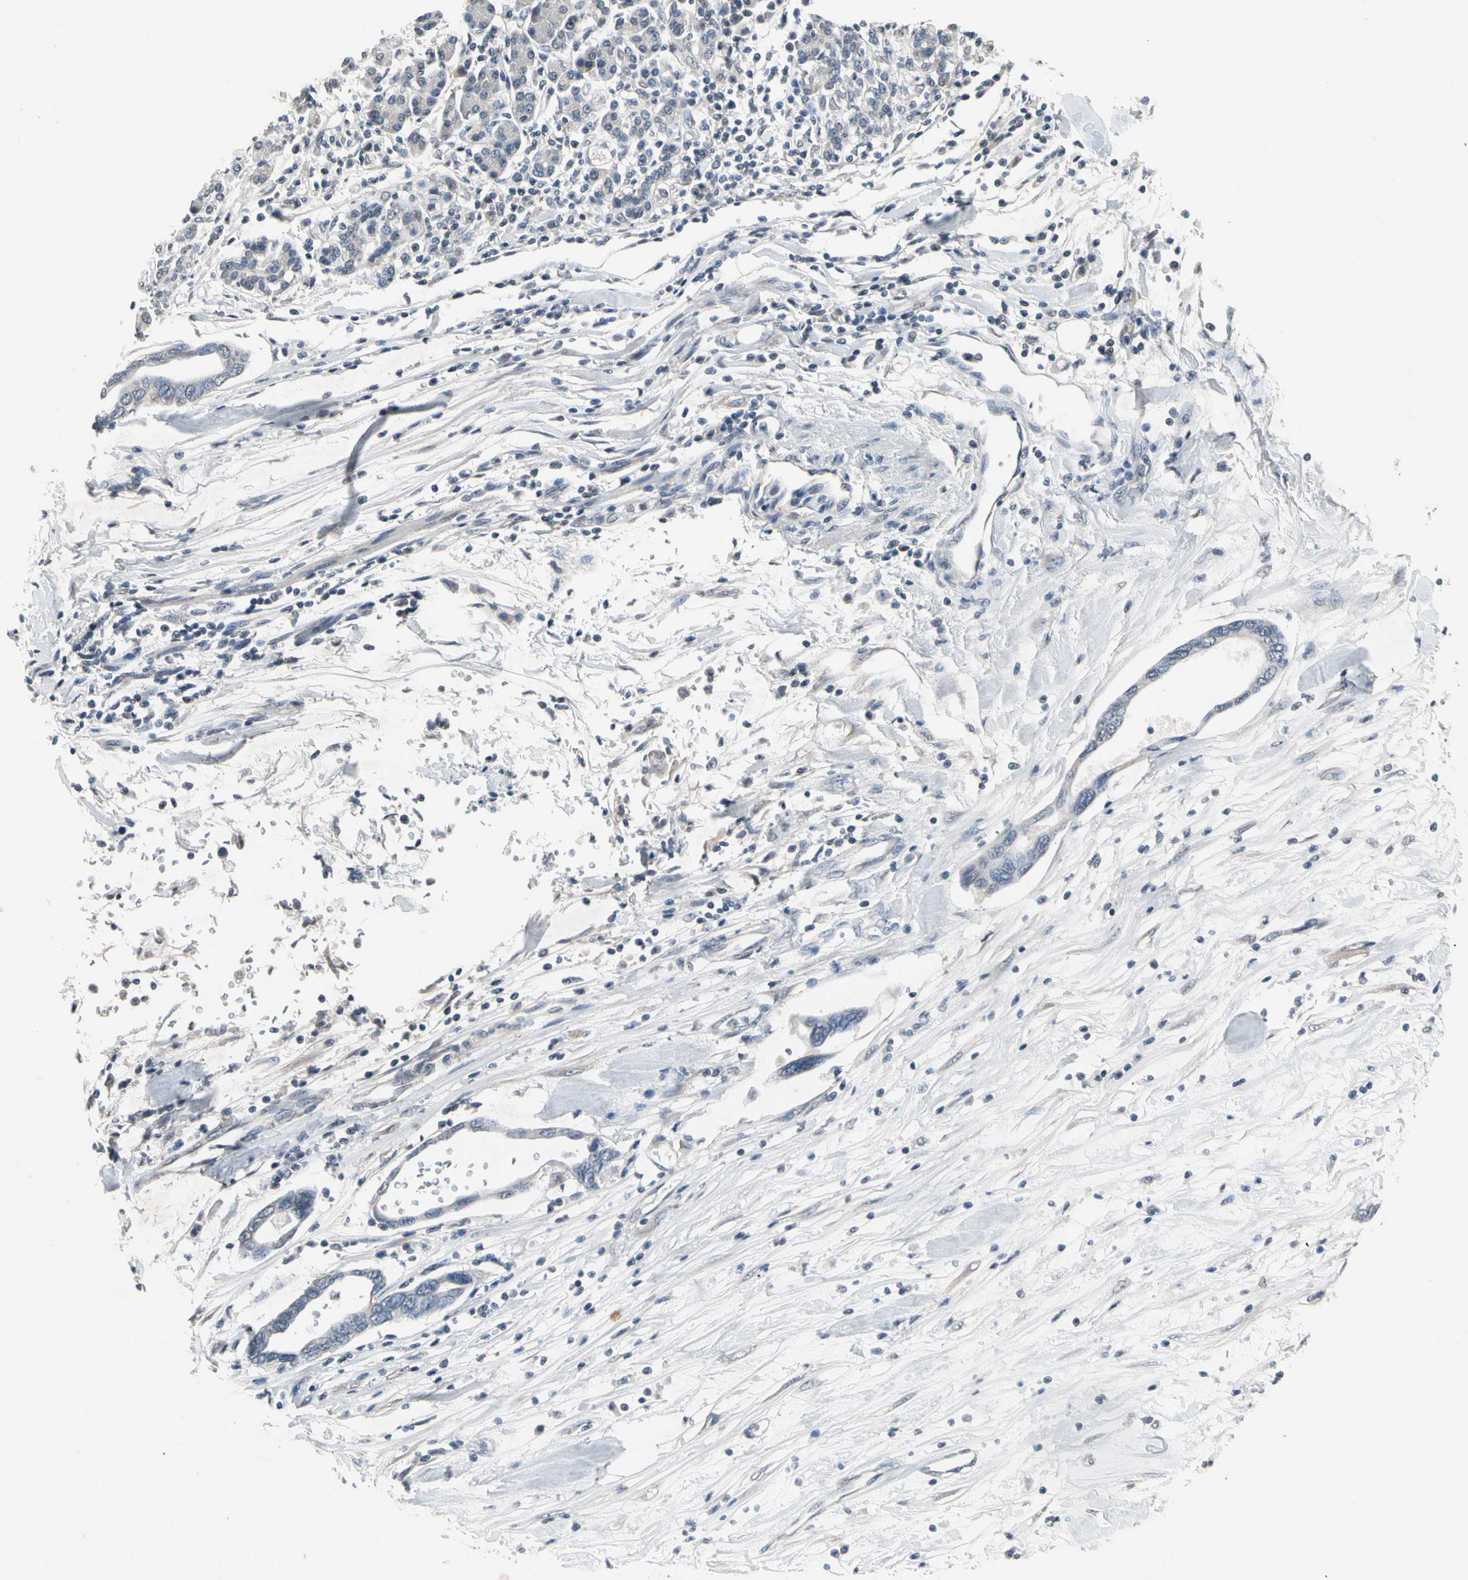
{"staining": {"intensity": "negative", "quantity": "none", "location": "none"}, "tissue": "pancreatic cancer", "cell_type": "Tumor cells", "image_type": "cancer", "snomed": [{"axis": "morphology", "description": "Adenocarcinoma, NOS"}, {"axis": "topography", "description": "Pancreas"}], "caption": "High power microscopy image of an immunohistochemistry (IHC) histopathology image of adenocarcinoma (pancreatic), revealing no significant expression in tumor cells.", "gene": "SV2A", "patient": {"sex": "female", "age": 57}}